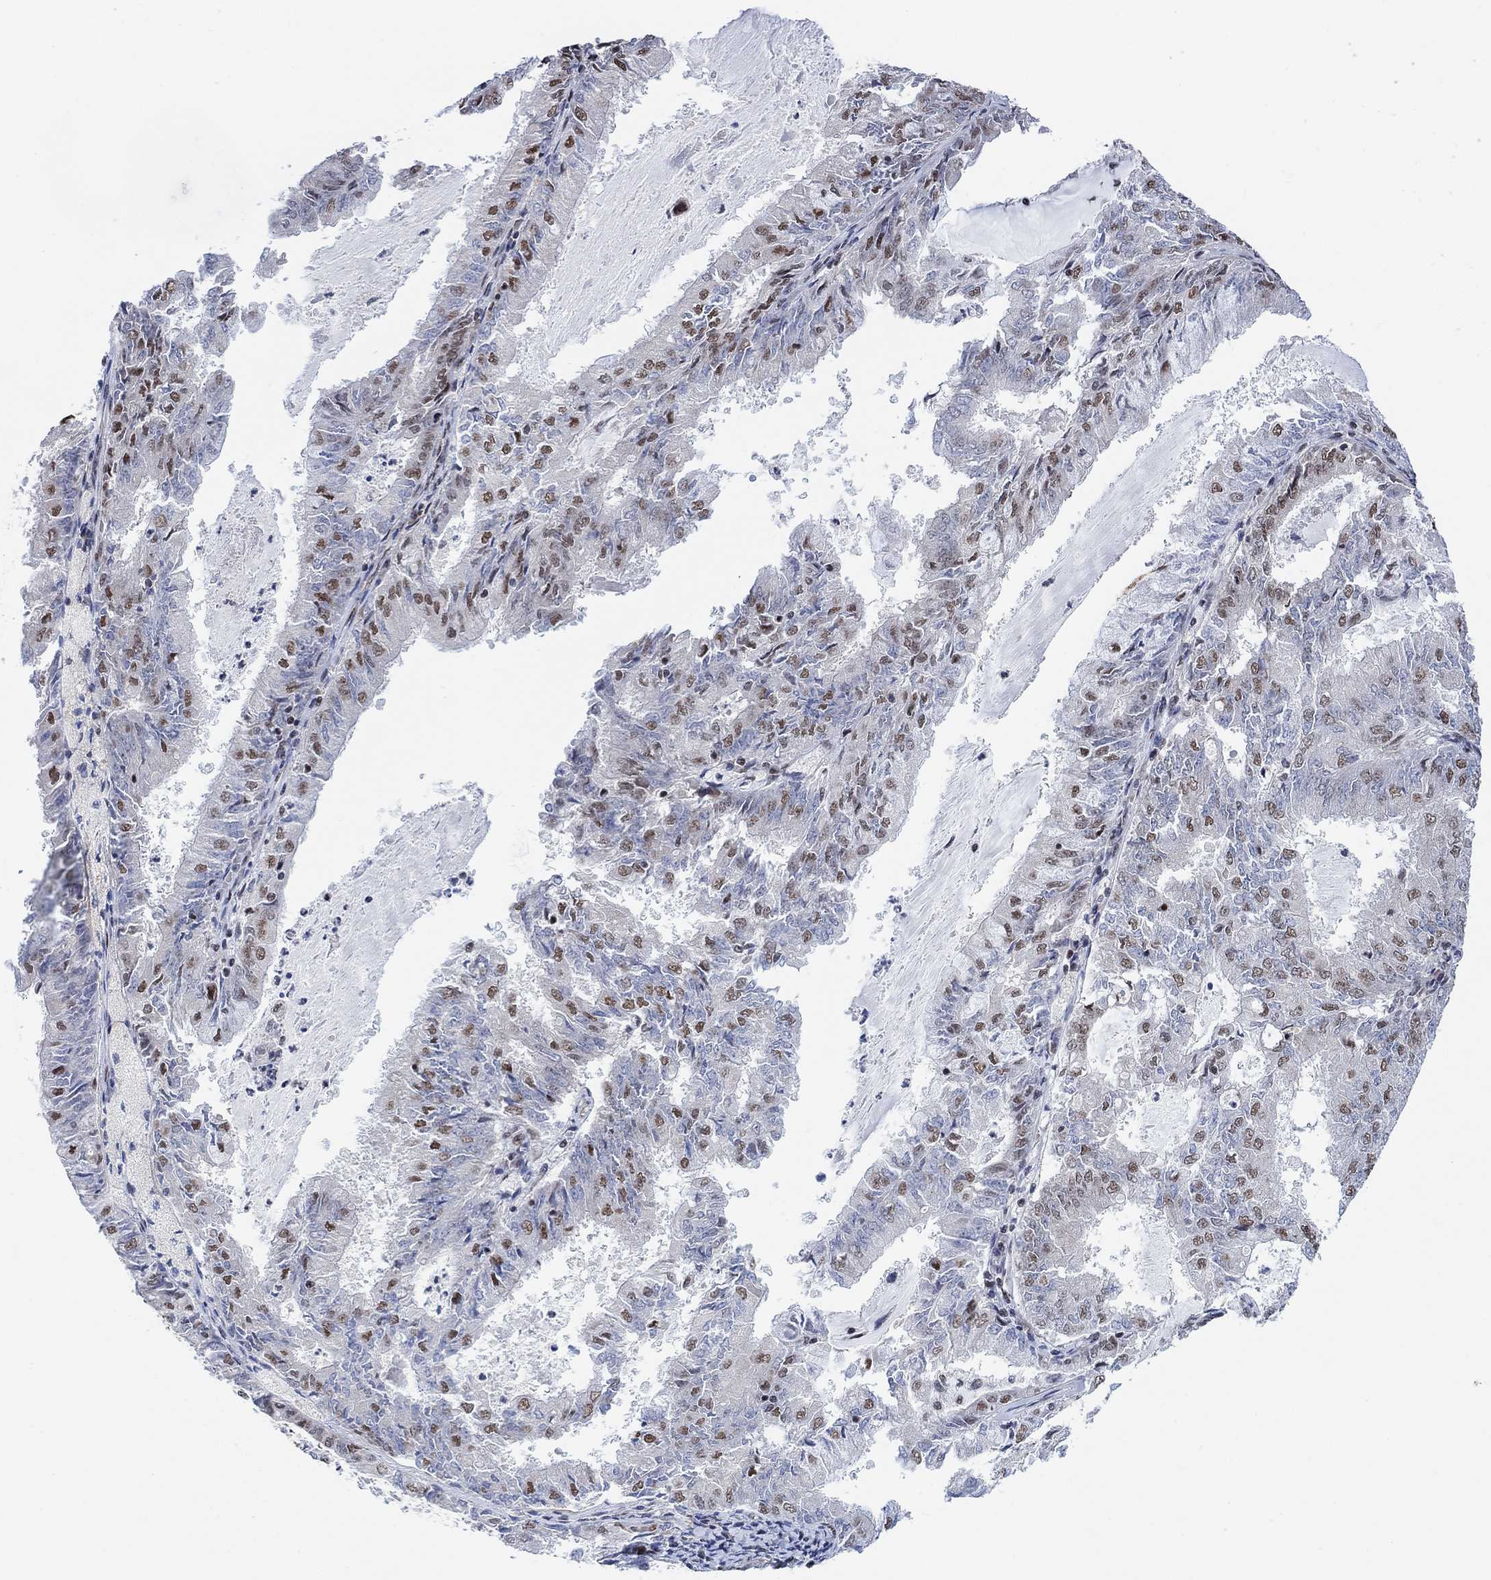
{"staining": {"intensity": "moderate", "quantity": "<25%", "location": "nuclear"}, "tissue": "endometrial cancer", "cell_type": "Tumor cells", "image_type": "cancer", "snomed": [{"axis": "morphology", "description": "Adenocarcinoma, NOS"}, {"axis": "topography", "description": "Endometrium"}], "caption": "Tumor cells display low levels of moderate nuclear expression in about <25% of cells in human endometrial cancer (adenocarcinoma).", "gene": "USP39", "patient": {"sex": "female", "age": 57}}